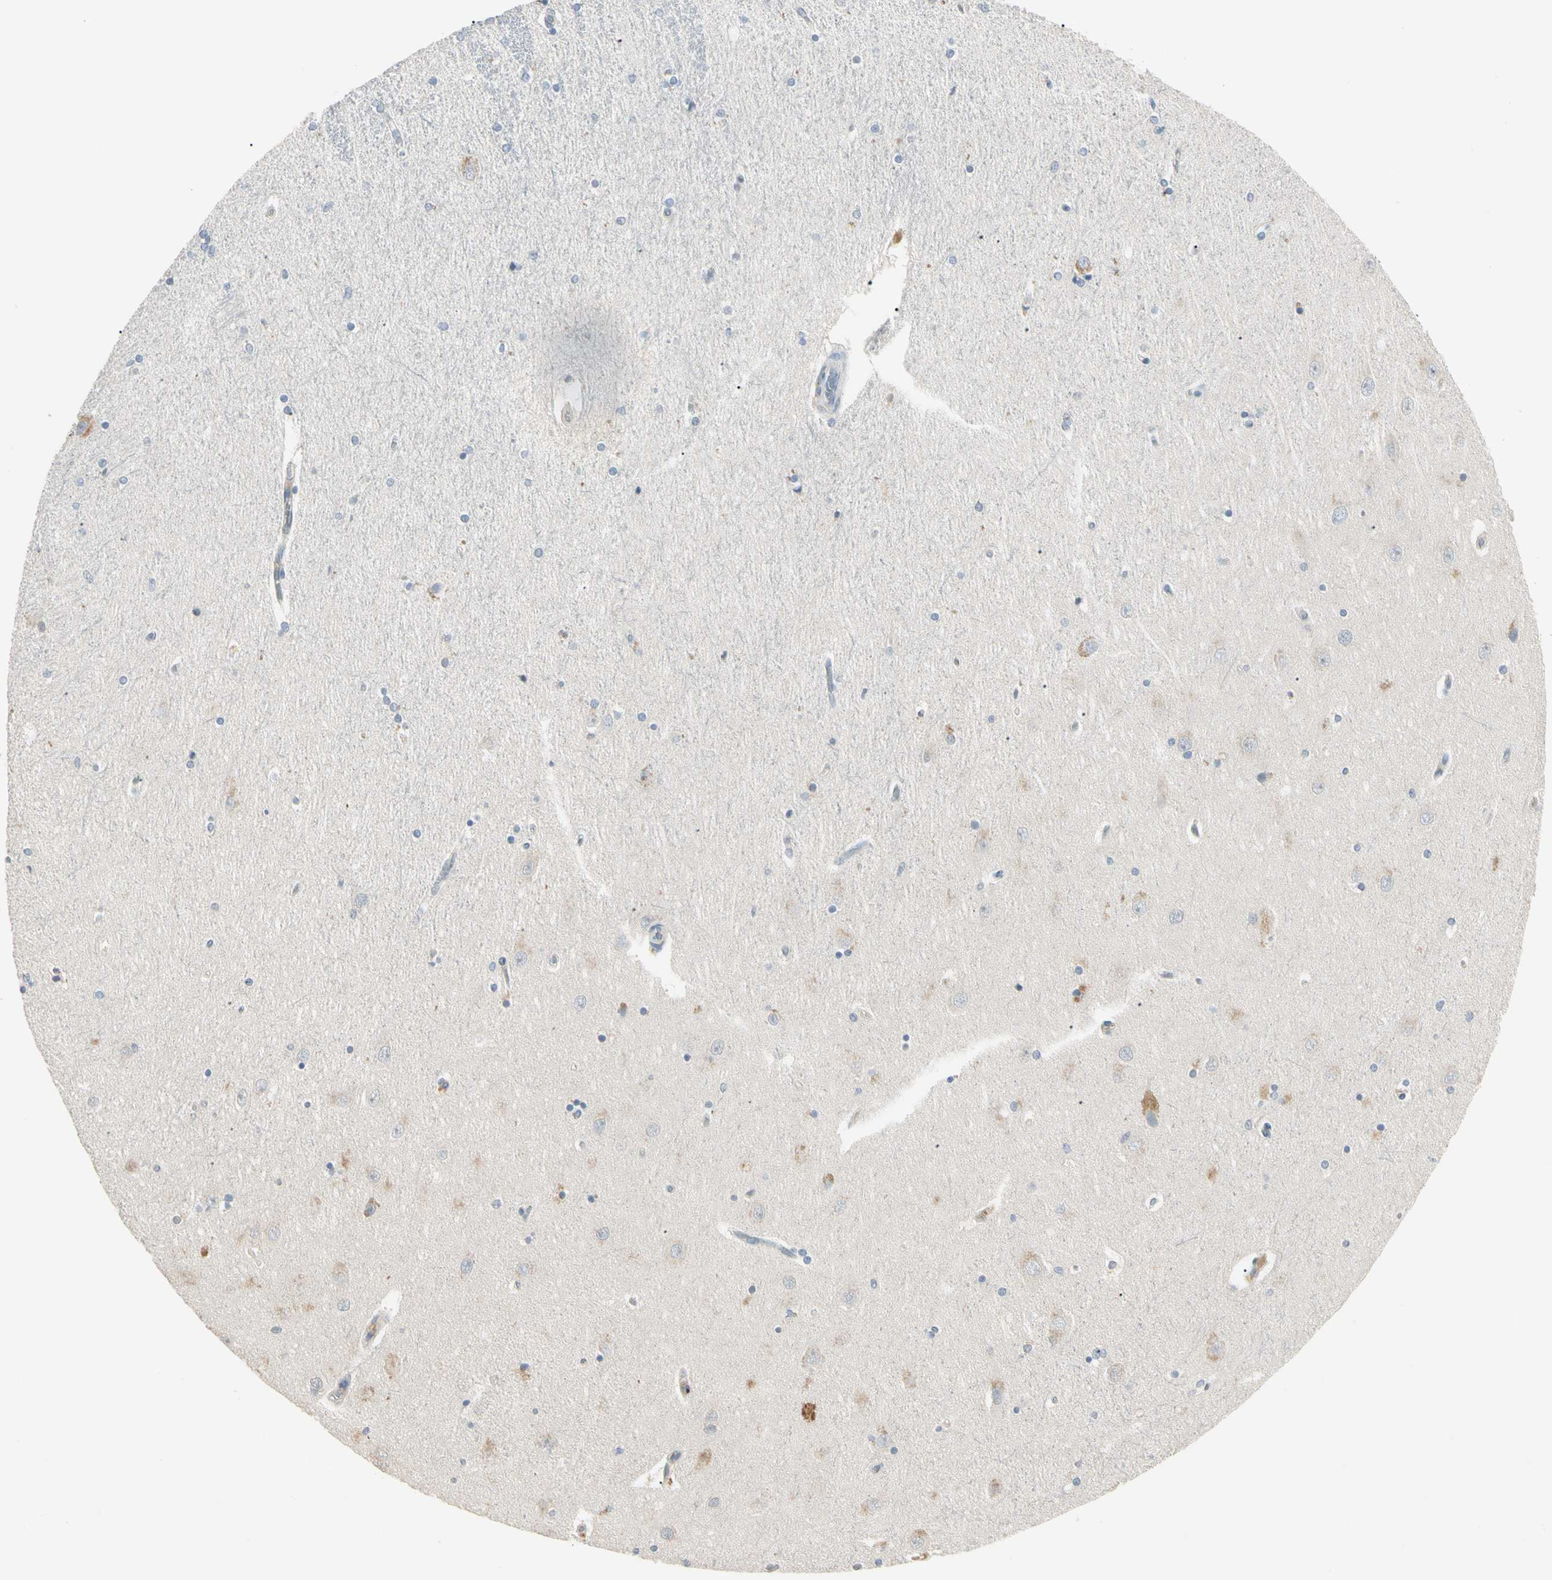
{"staining": {"intensity": "negative", "quantity": "none", "location": "none"}, "tissue": "hippocampus", "cell_type": "Glial cells", "image_type": "normal", "snomed": [{"axis": "morphology", "description": "Normal tissue, NOS"}, {"axis": "topography", "description": "Hippocampus"}], "caption": "This is a photomicrograph of immunohistochemistry staining of unremarkable hippocampus, which shows no expression in glial cells. Nuclei are stained in blue.", "gene": "PRSS21", "patient": {"sex": "female", "age": 54}}